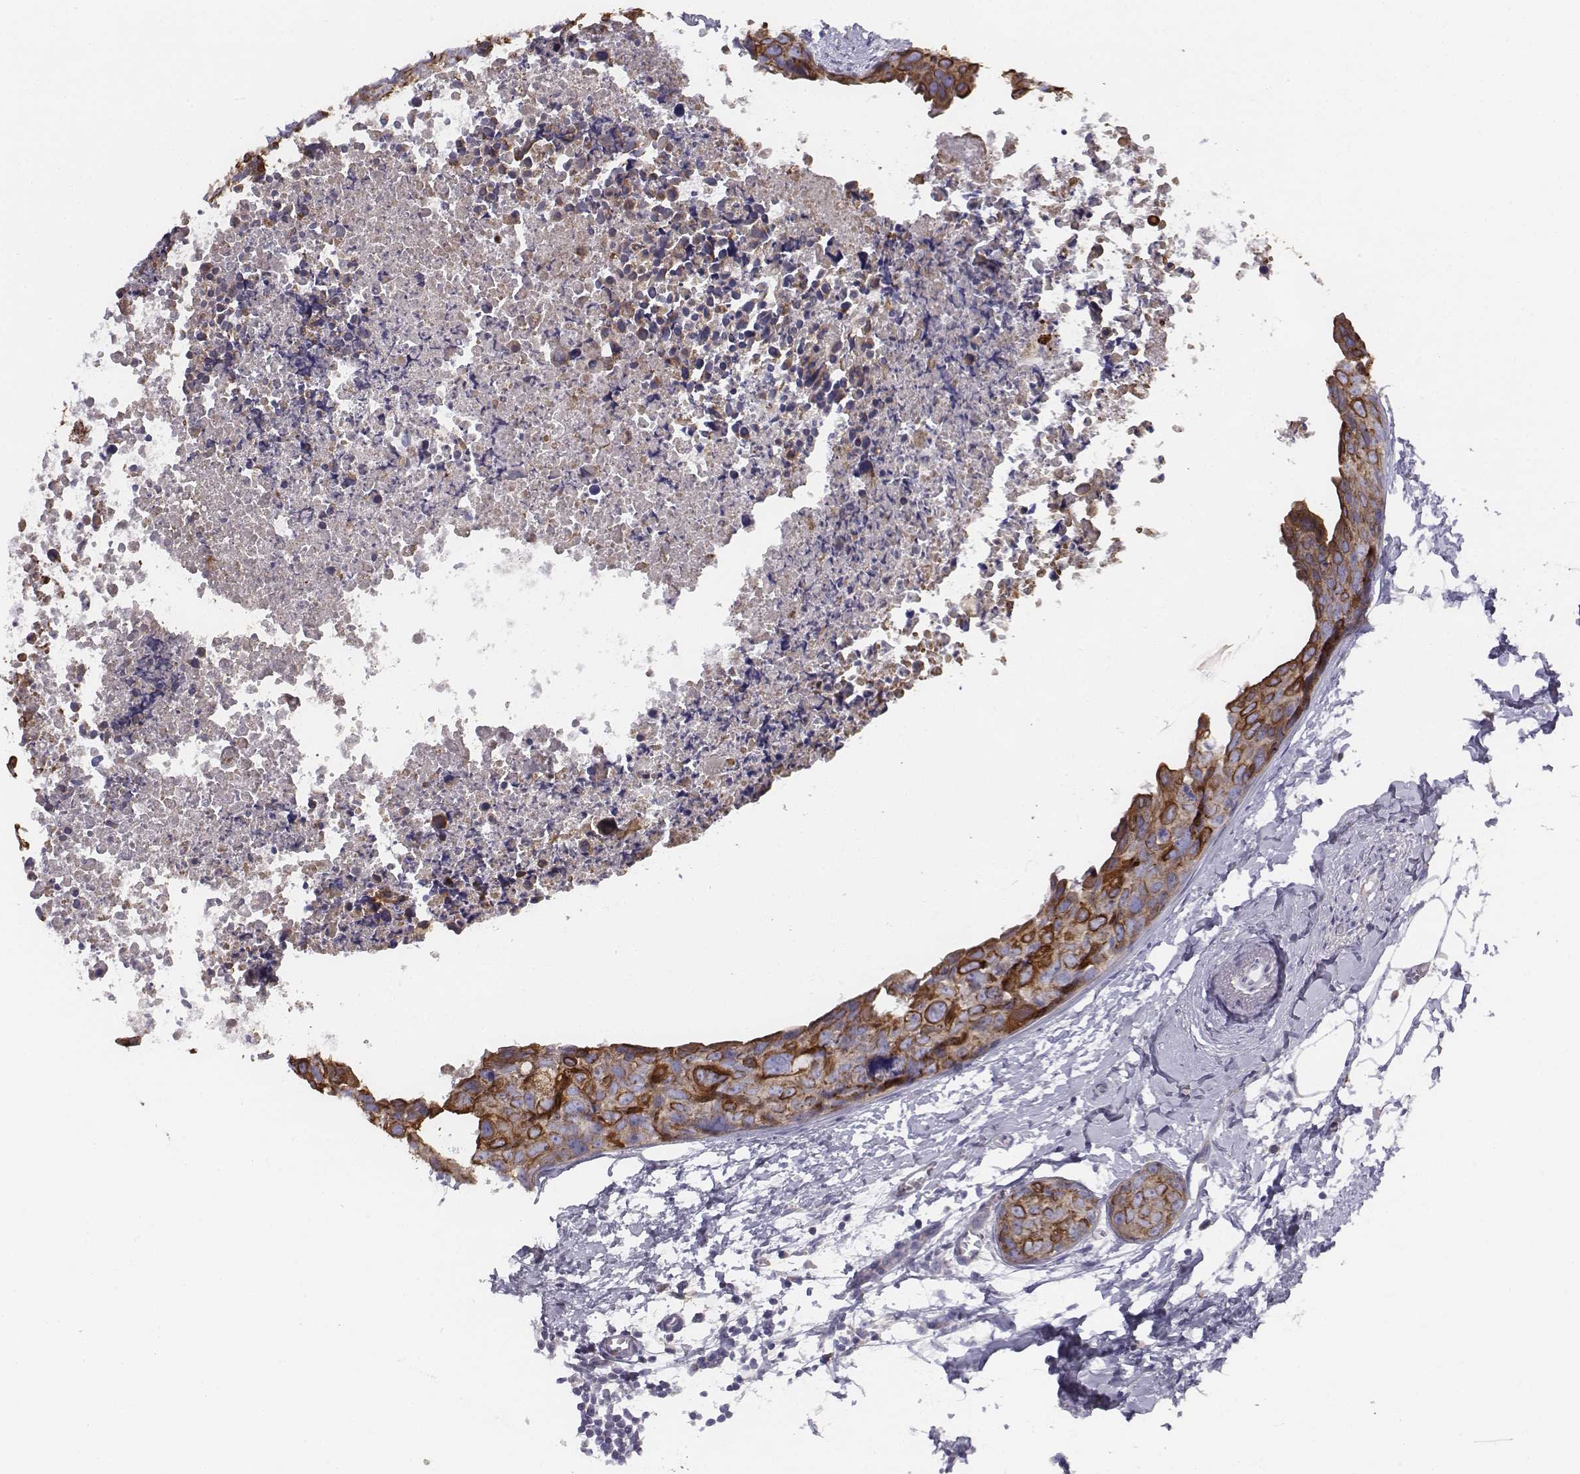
{"staining": {"intensity": "strong", "quantity": "25%-75%", "location": "cytoplasmic/membranous"}, "tissue": "breast cancer", "cell_type": "Tumor cells", "image_type": "cancer", "snomed": [{"axis": "morphology", "description": "Duct carcinoma"}, {"axis": "topography", "description": "Breast"}], "caption": "Breast invasive ductal carcinoma tissue shows strong cytoplasmic/membranous expression in approximately 25%-75% of tumor cells", "gene": "CHST14", "patient": {"sex": "female", "age": 38}}